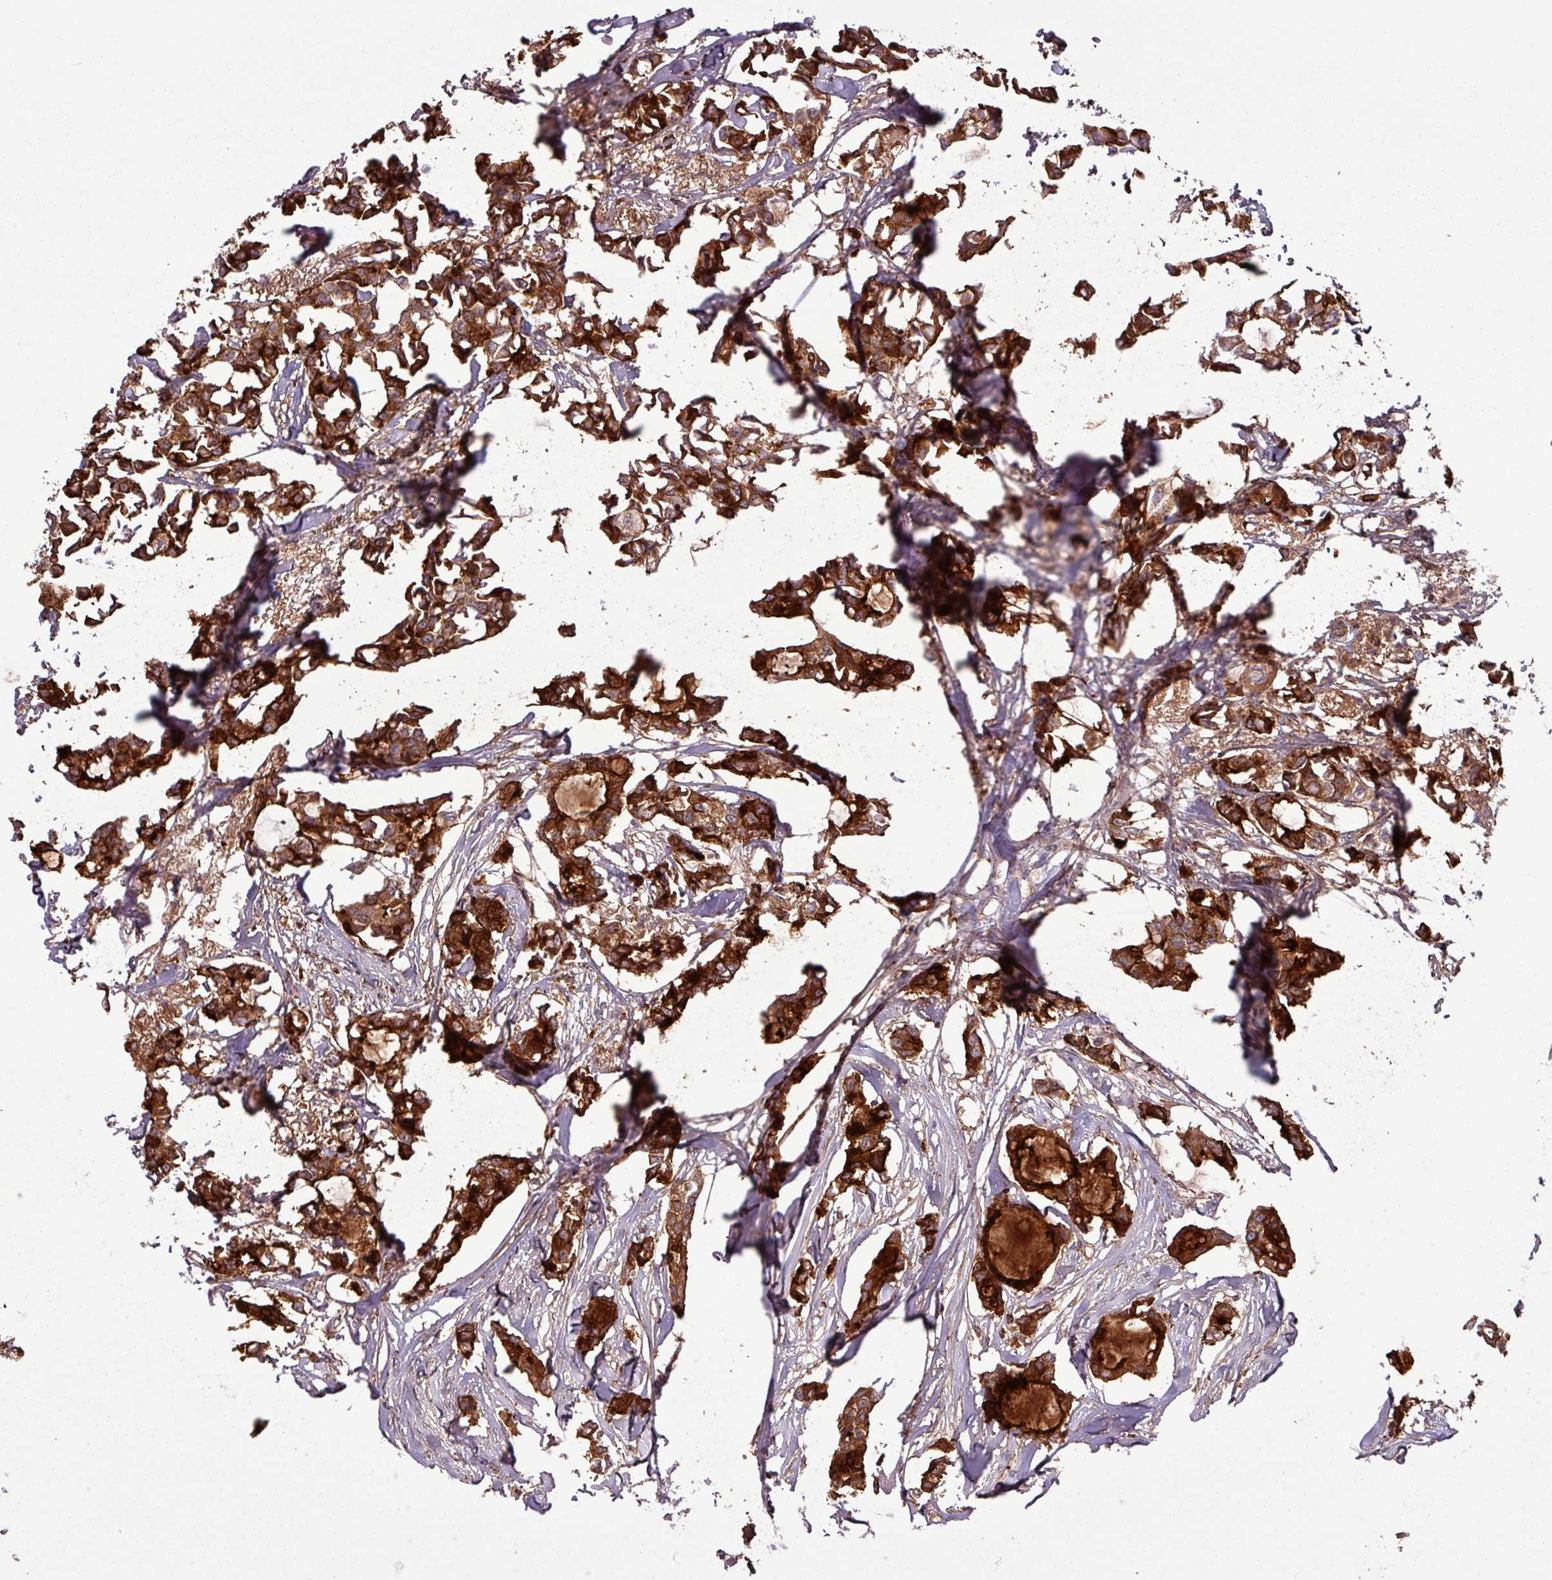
{"staining": {"intensity": "strong", "quantity": ">75%", "location": "cytoplasmic/membranous"}, "tissue": "breast cancer", "cell_type": "Tumor cells", "image_type": "cancer", "snomed": [{"axis": "morphology", "description": "Duct carcinoma"}, {"axis": "topography", "description": "Breast"}], "caption": "There is high levels of strong cytoplasmic/membranous staining in tumor cells of breast intraductal carcinoma, as demonstrated by immunohistochemical staining (brown color).", "gene": "C4B", "patient": {"sex": "female", "age": 73}}